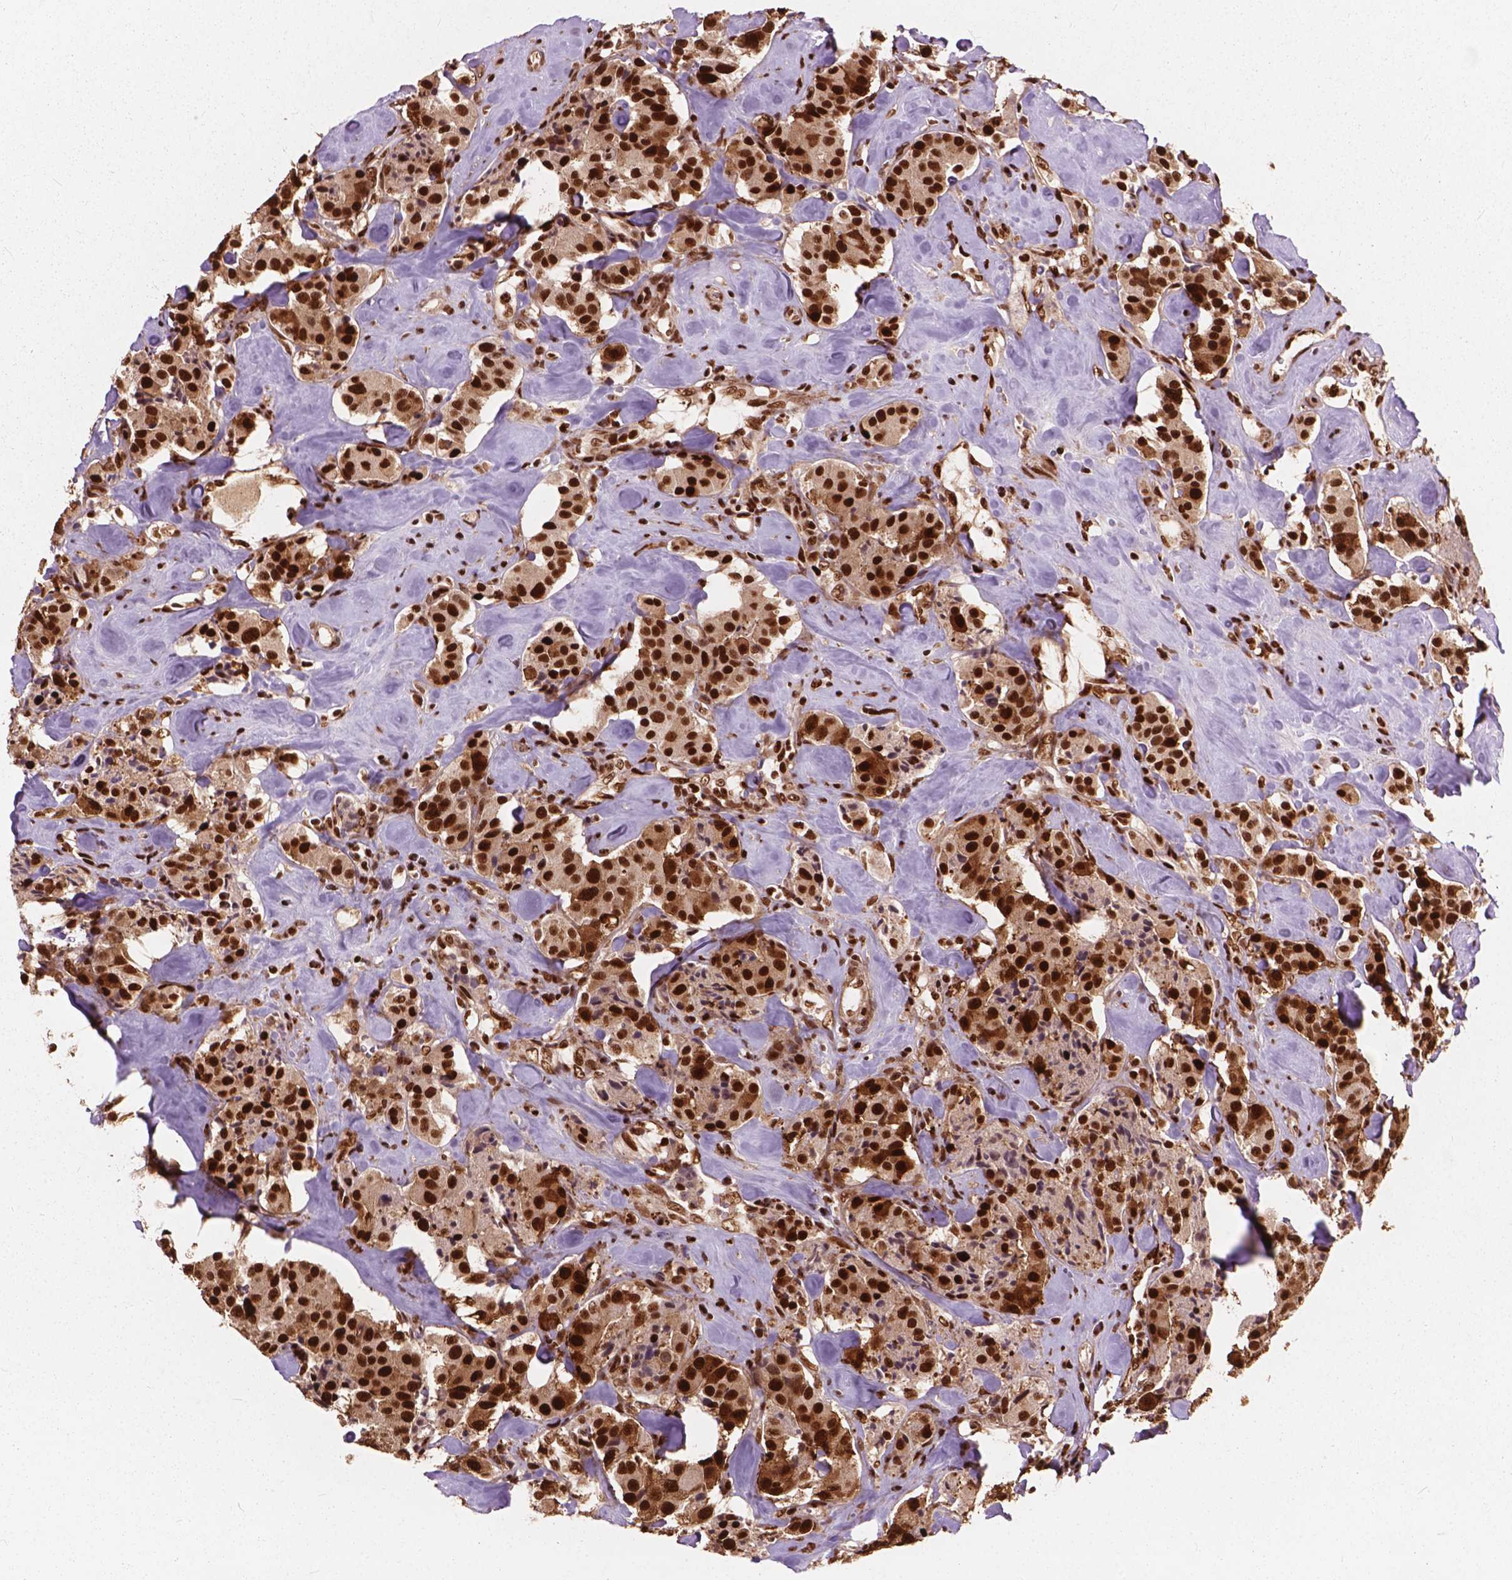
{"staining": {"intensity": "moderate", "quantity": ">75%", "location": "nuclear"}, "tissue": "carcinoid", "cell_type": "Tumor cells", "image_type": "cancer", "snomed": [{"axis": "morphology", "description": "Carcinoid, malignant, NOS"}, {"axis": "topography", "description": "Pancreas"}], "caption": "Immunohistochemistry (DAB) staining of human carcinoid (malignant) shows moderate nuclear protein expression in approximately >75% of tumor cells.", "gene": "ANP32B", "patient": {"sex": "male", "age": 41}}